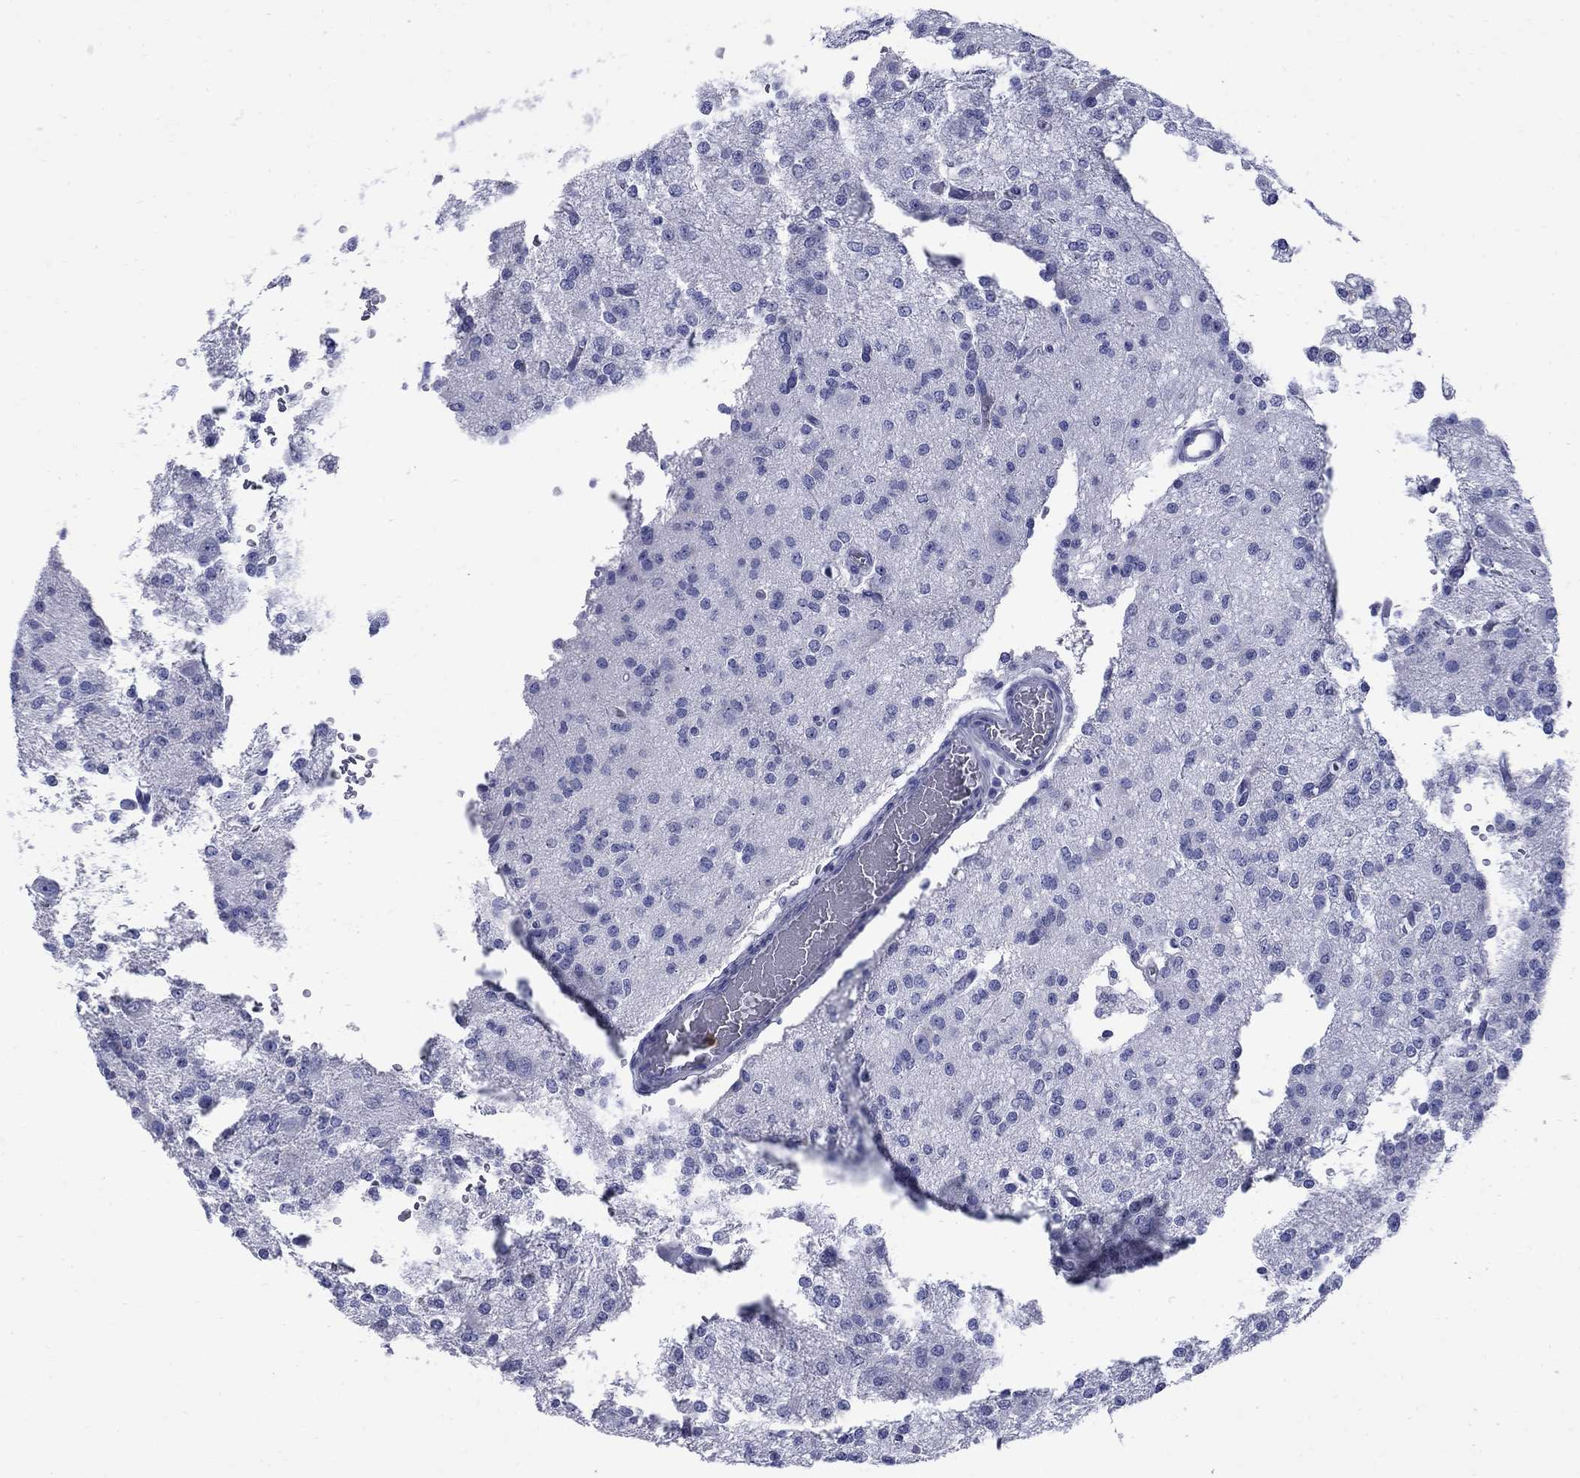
{"staining": {"intensity": "negative", "quantity": "none", "location": "none"}, "tissue": "glioma", "cell_type": "Tumor cells", "image_type": "cancer", "snomed": [{"axis": "morphology", "description": "Glioma, malignant, Low grade"}, {"axis": "topography", "description": "Brain"}], "caption": "IHC histopathology image of neoplastic tissue: human malignant glioma (low-grade) stained with DAB (3,3'-diaminobenzidine) reveals no significant protein staining in tumor cells.", "gene": "SERPINB2", "patient": {"sex": "male", "age": 27}}